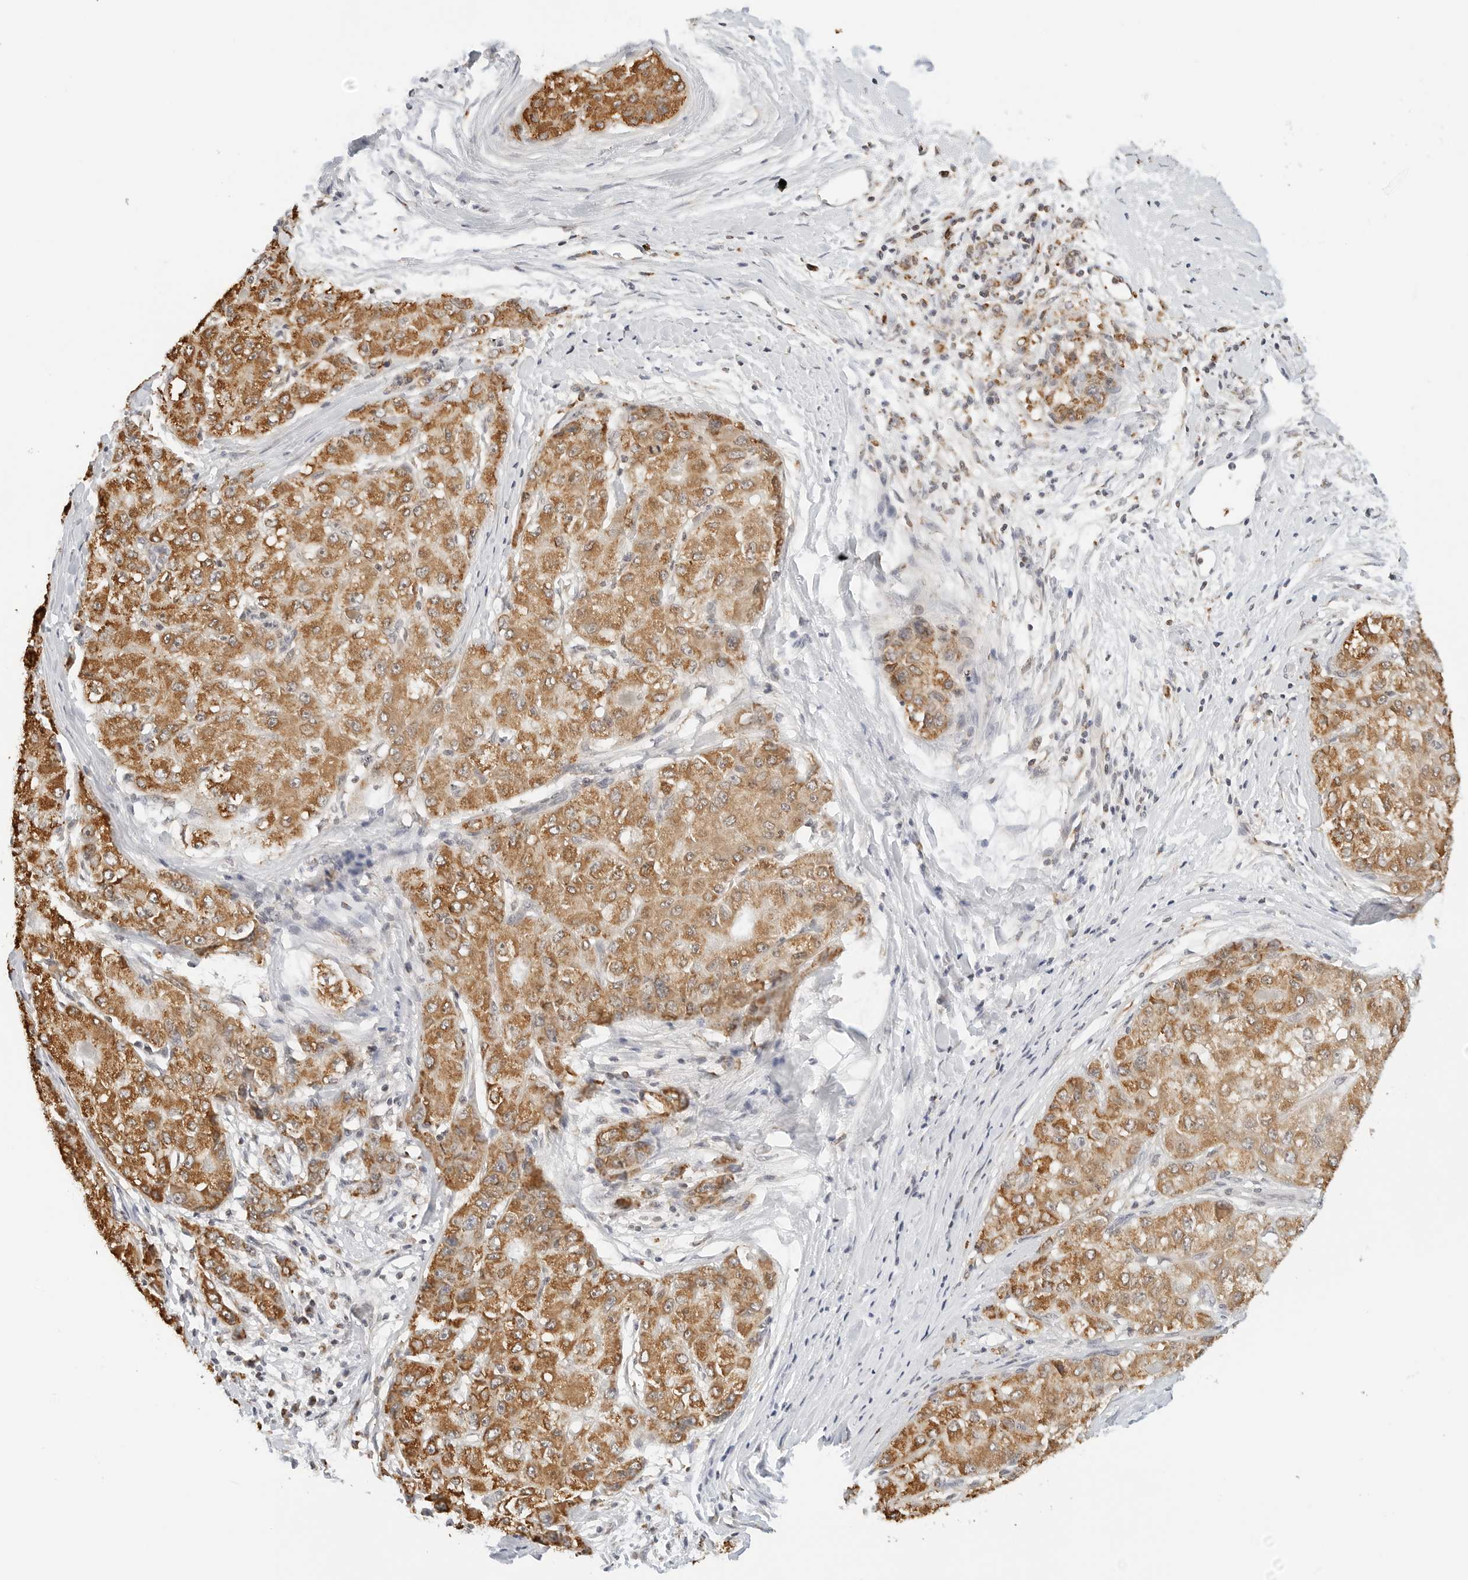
{"staining": {"intensity": "moderate", "quantity": ">75%", "location": "cytoplasmic/membranous"}, "tissue": "liver cancer", "cell_type": "Tumor cells", "image_type": "cancer", "snomed": [{"axis": "morphology", "description": "Carcinoma, Hepatocellular, NOS"}, {"axis": "topography", "description": "Liver"}], "caption": "Liver cancer stained with a brown dye reveals moderate cytoplasmic/membranous positive expression in about >75% of tumor cells.", "gene": "ATL1", "patient": {"sex": "male", "age": 80}}